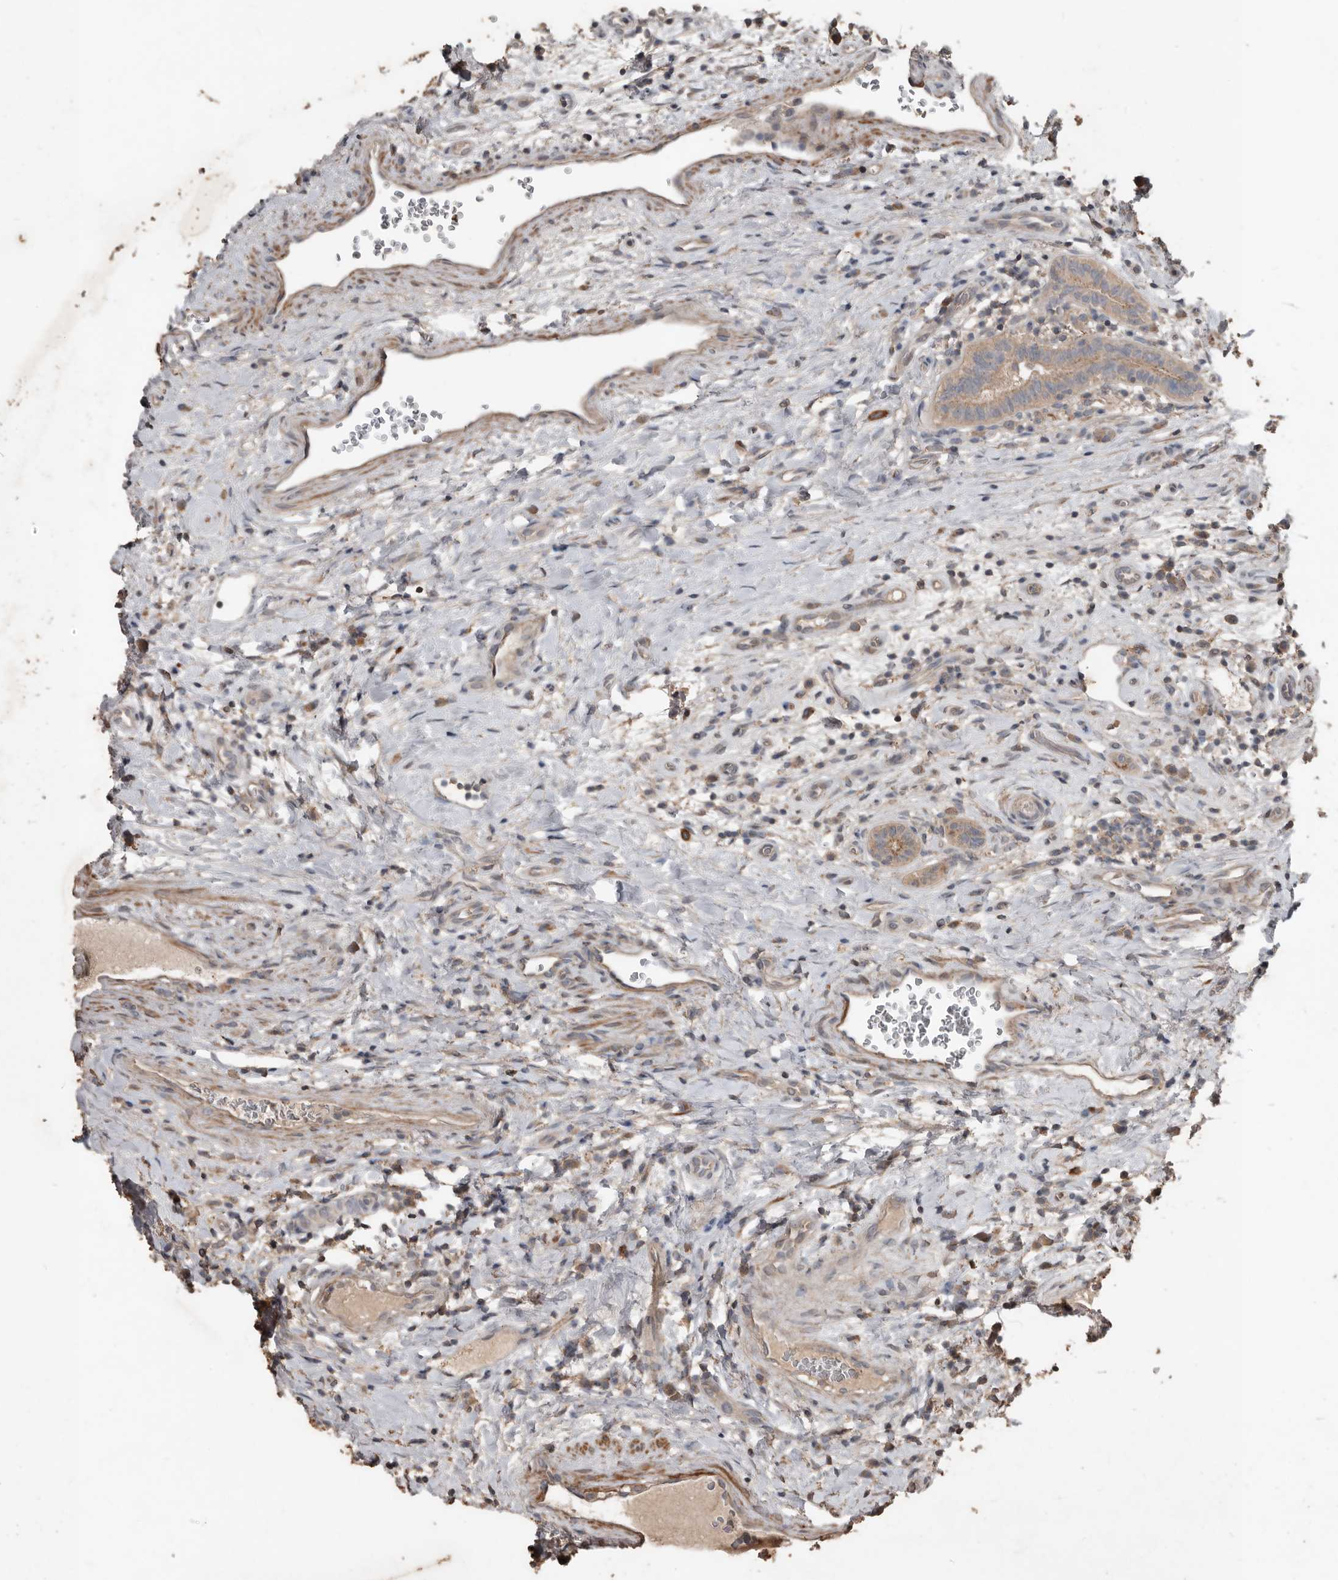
{"staining": {"intensity": "weak", "quantity": "<25%", "location": "cytoplasmic/membranous"}, "tissue": "testis cancer", "cell_type": "Tumor cells", "image_type": "cancer", "snomed": [{"axis": "morphology", "description": "Seminoma, NOS"}, {"axis": "topography", "description": "Testis"}], "caption": "Immunohistochemistry of testis cancer (seminoma) demonstrates no expression in tumor cells.", "gene": "BAMBI", "patient": {"sex": "male", "age": 49}}